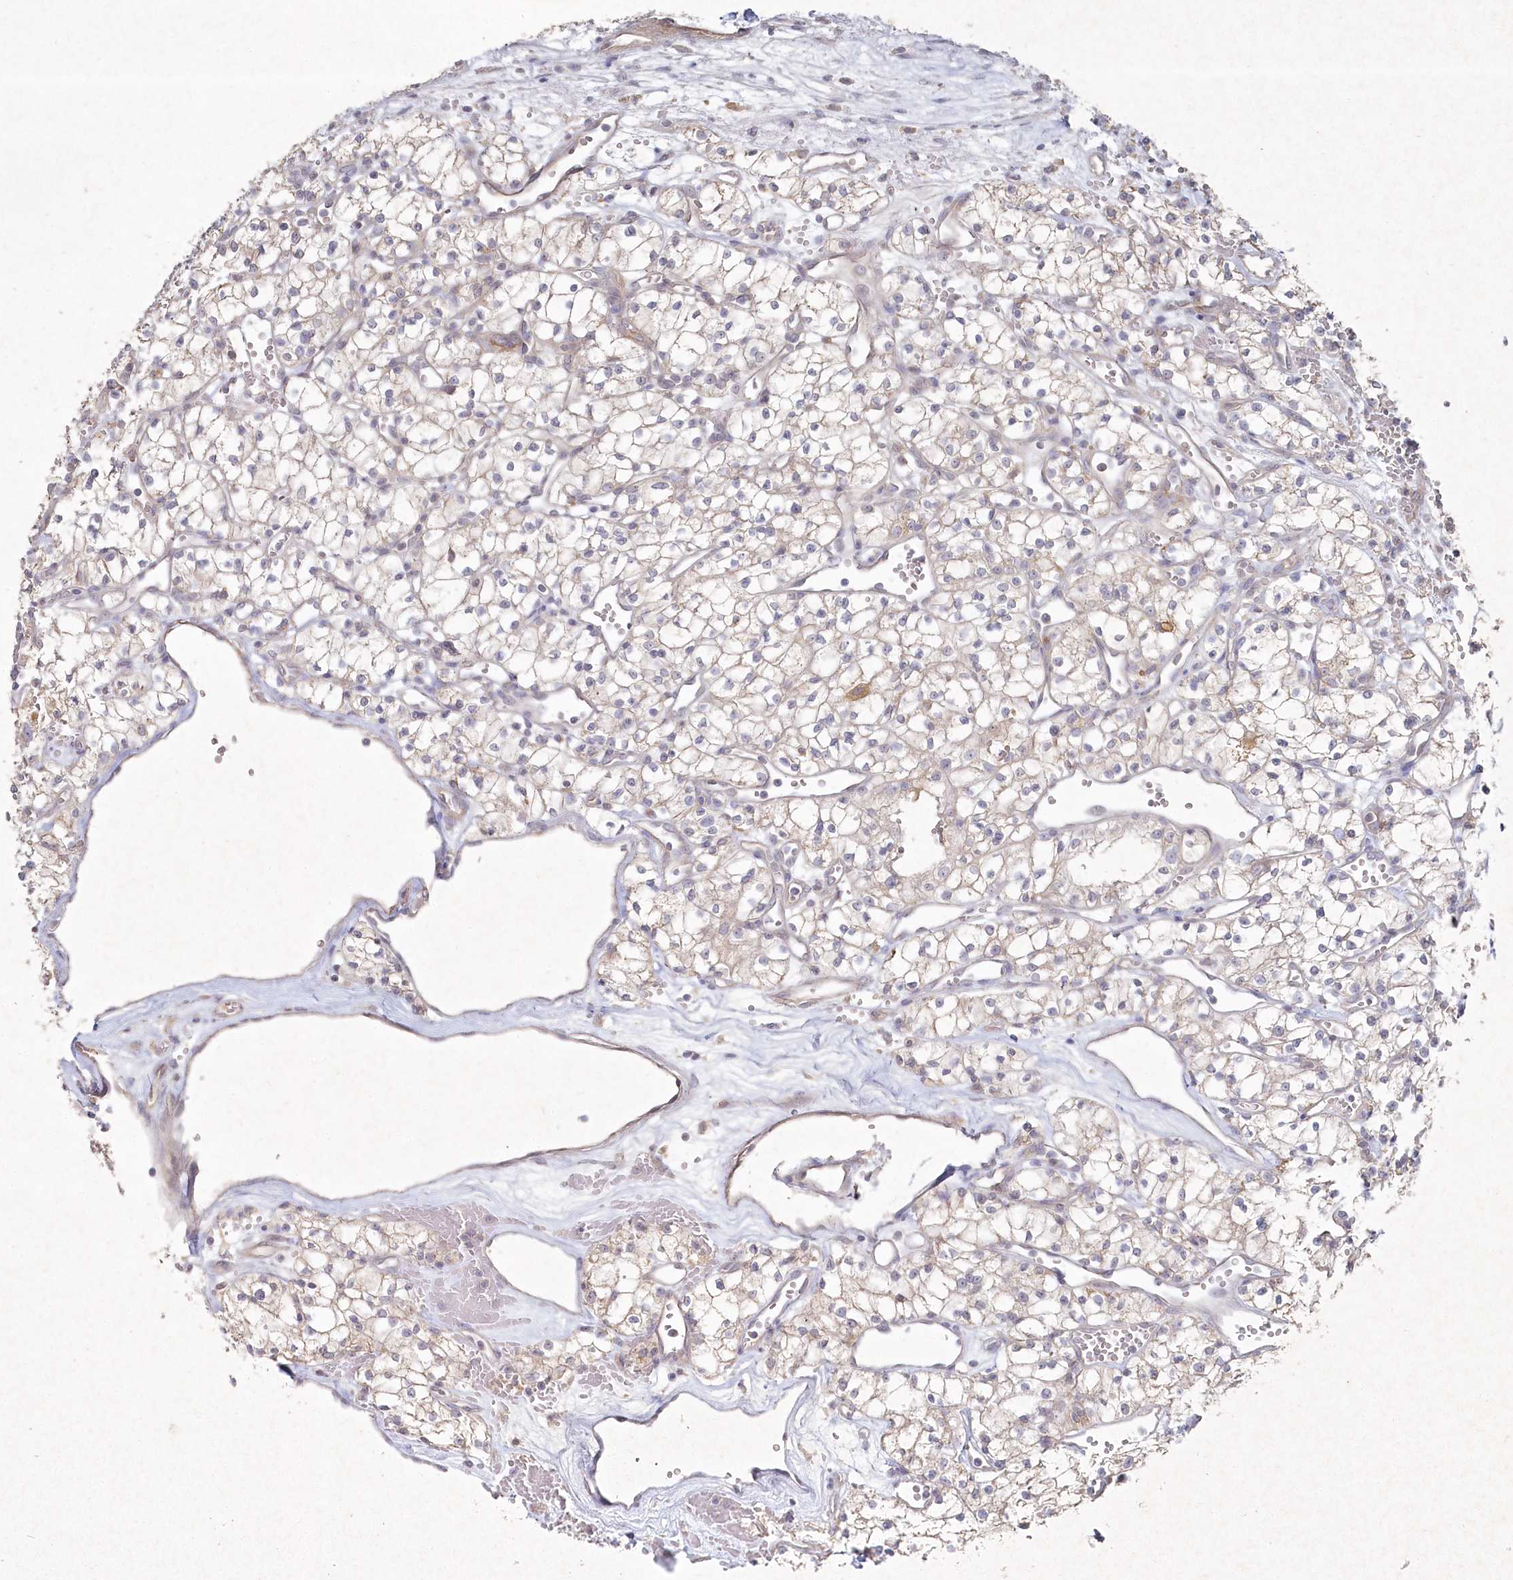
{"staining": {"intensity": "negative", "quantity": "none", "location": "none"}, "tissue": "renal cancer", "cell_type": "Tumor cells", "image_type": "cancer", "snomed": [{"axis": "morphology", "description": "Adenocarcinoma, NOS"}, {"axis": "topography", "description": "Kidney"}], "caption": "Immunohistochemistry histopathology image of human renal cancer stained for a protein (brown), which exhibits no positivity in tumor cells.", "gene": "TGFBRAP1", "patient": {"sex": "male", "age": 59}}